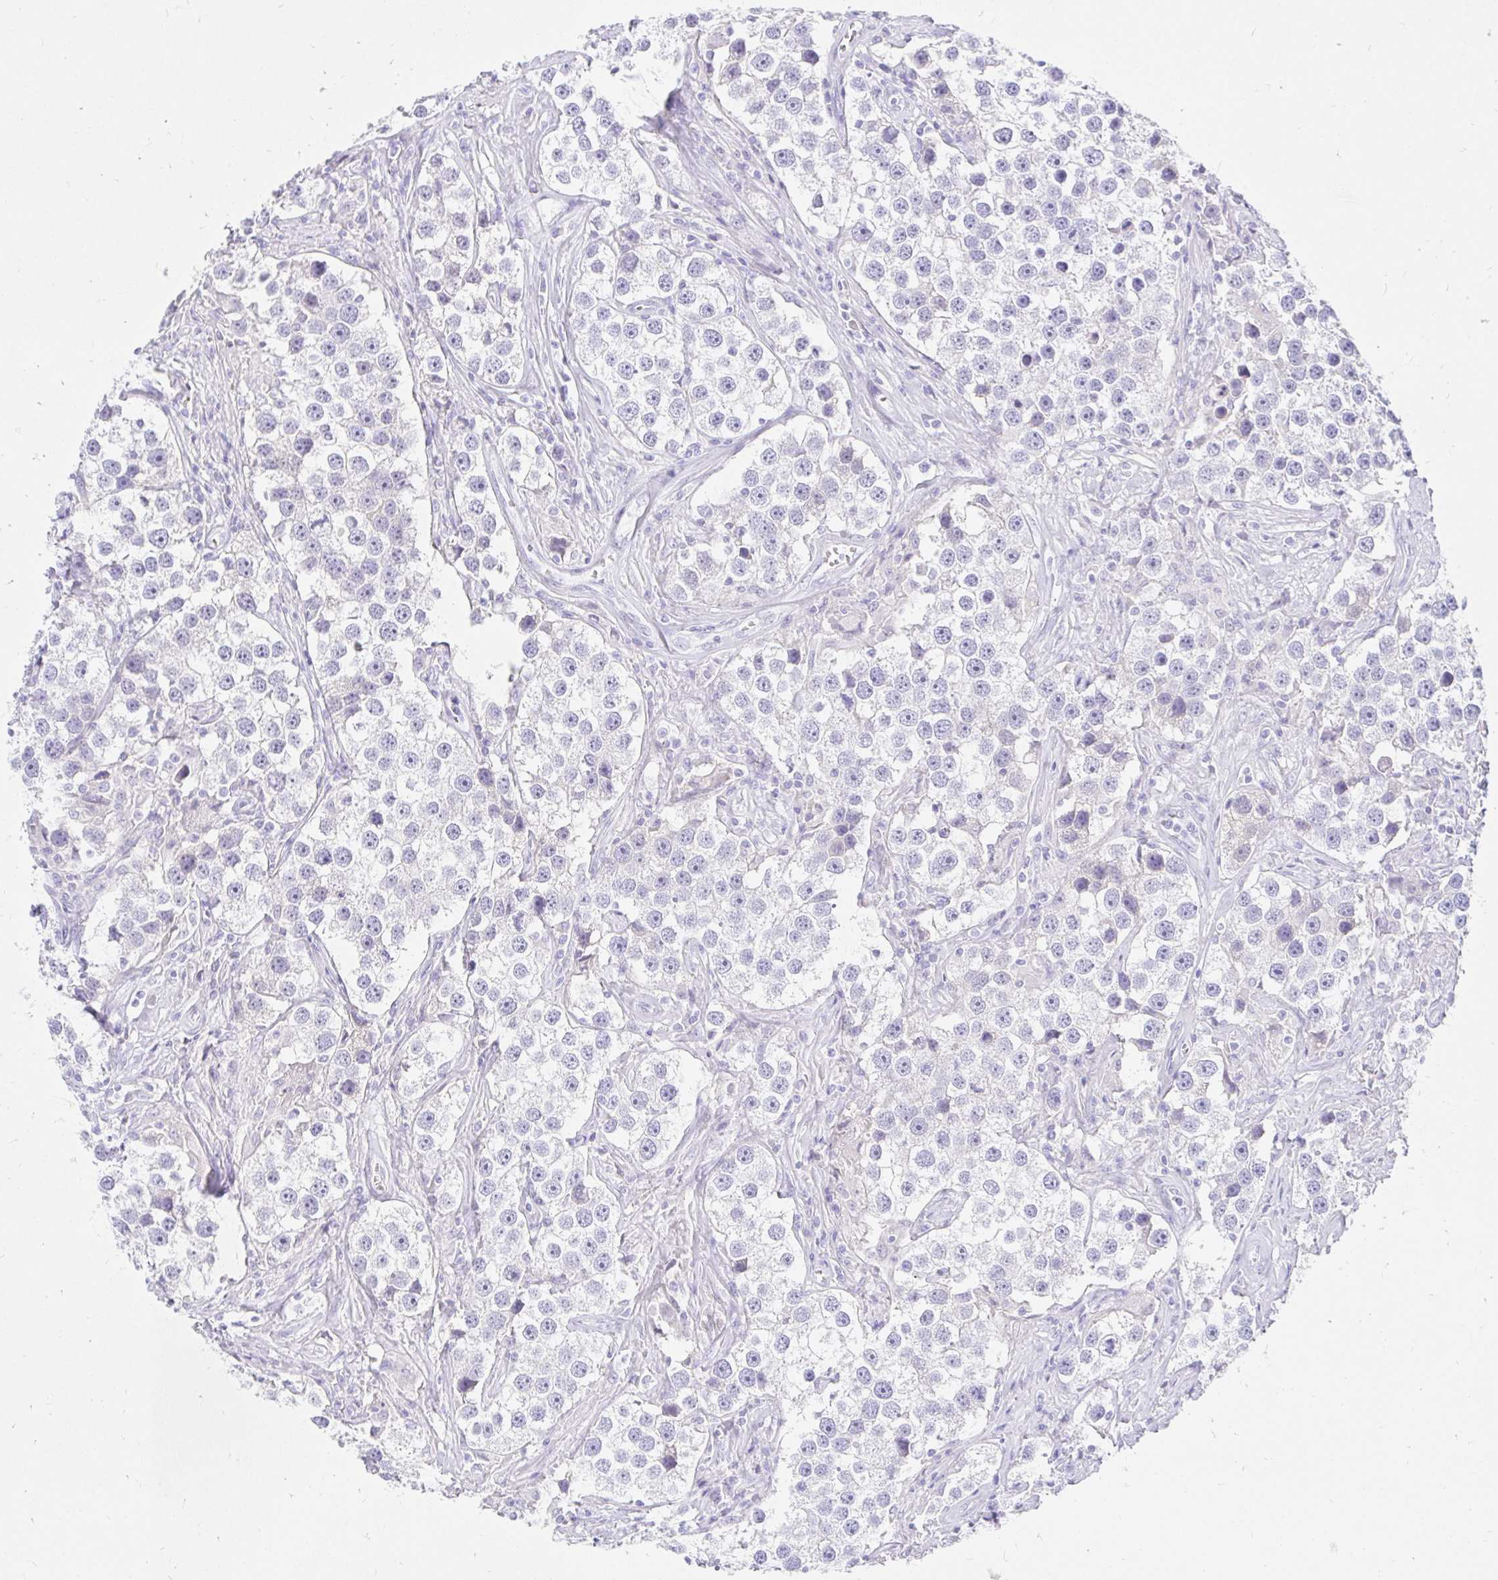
{"staining": {"intensity": "negative", "quantity": "none", "location": "none"}, "tissue": "testis cancer", "cell_type": "Tumor cells", "image_type": "cancer", "snomed": [{"axis": "morphology", "description": "Seminoma, NOS"}, {"axis": "topography", "description": "Testis"}], "caption": "High magnification brightfield microscopy of testis cancer (seminoma) stained with DAB (brown) and counterstained with hematoxylin (blue): tumor cells show no significant positivity. (DAB (3,3'-diaminobenzidine) IHC, high magnification).", "gene": "NR2E1", "patient": {"sex": "male", "age": 49}}